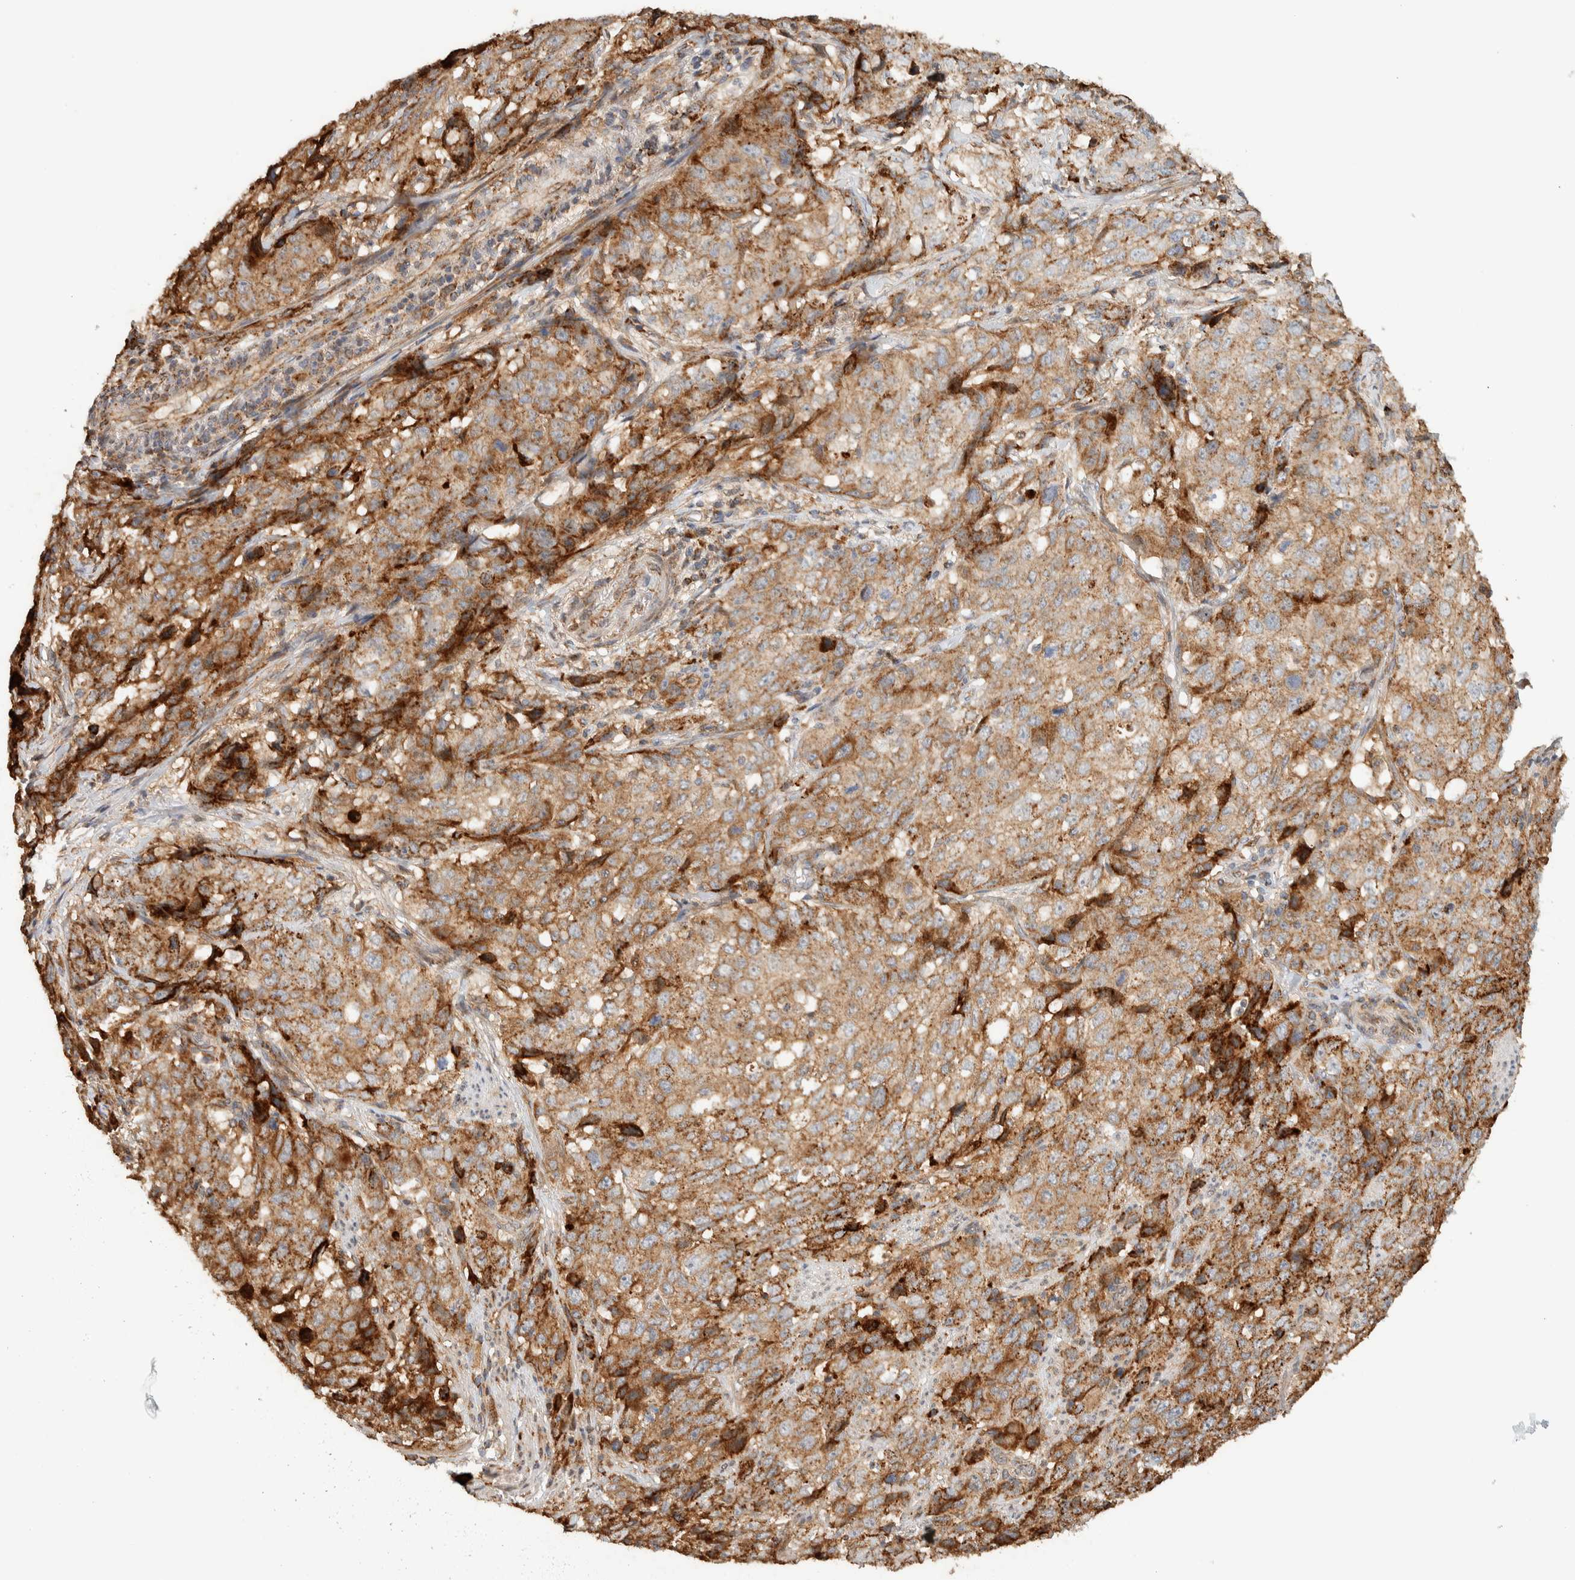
{"staining": {"intensity": "moderate", "quantity": ">75%", "location": "cytoplasmic/membranous"}, "tissue": "stomach cancer", "cell_type": "Tumor cells", "image_type": "cancer", "snomed": [{"axis": "morphology", "description": "Adenocarcinoma, NOS"}, {"axis": "topography", "description": "Stomach"}], "caption": "This is a histology image of immunohistochemistry (IHC) staining of stomach cancer, which shows moderate positivity in the cytoplasmic/membranous of tumor cells.", "gene": "KIF9", "patient": {"sex": "male", "age": 48}}